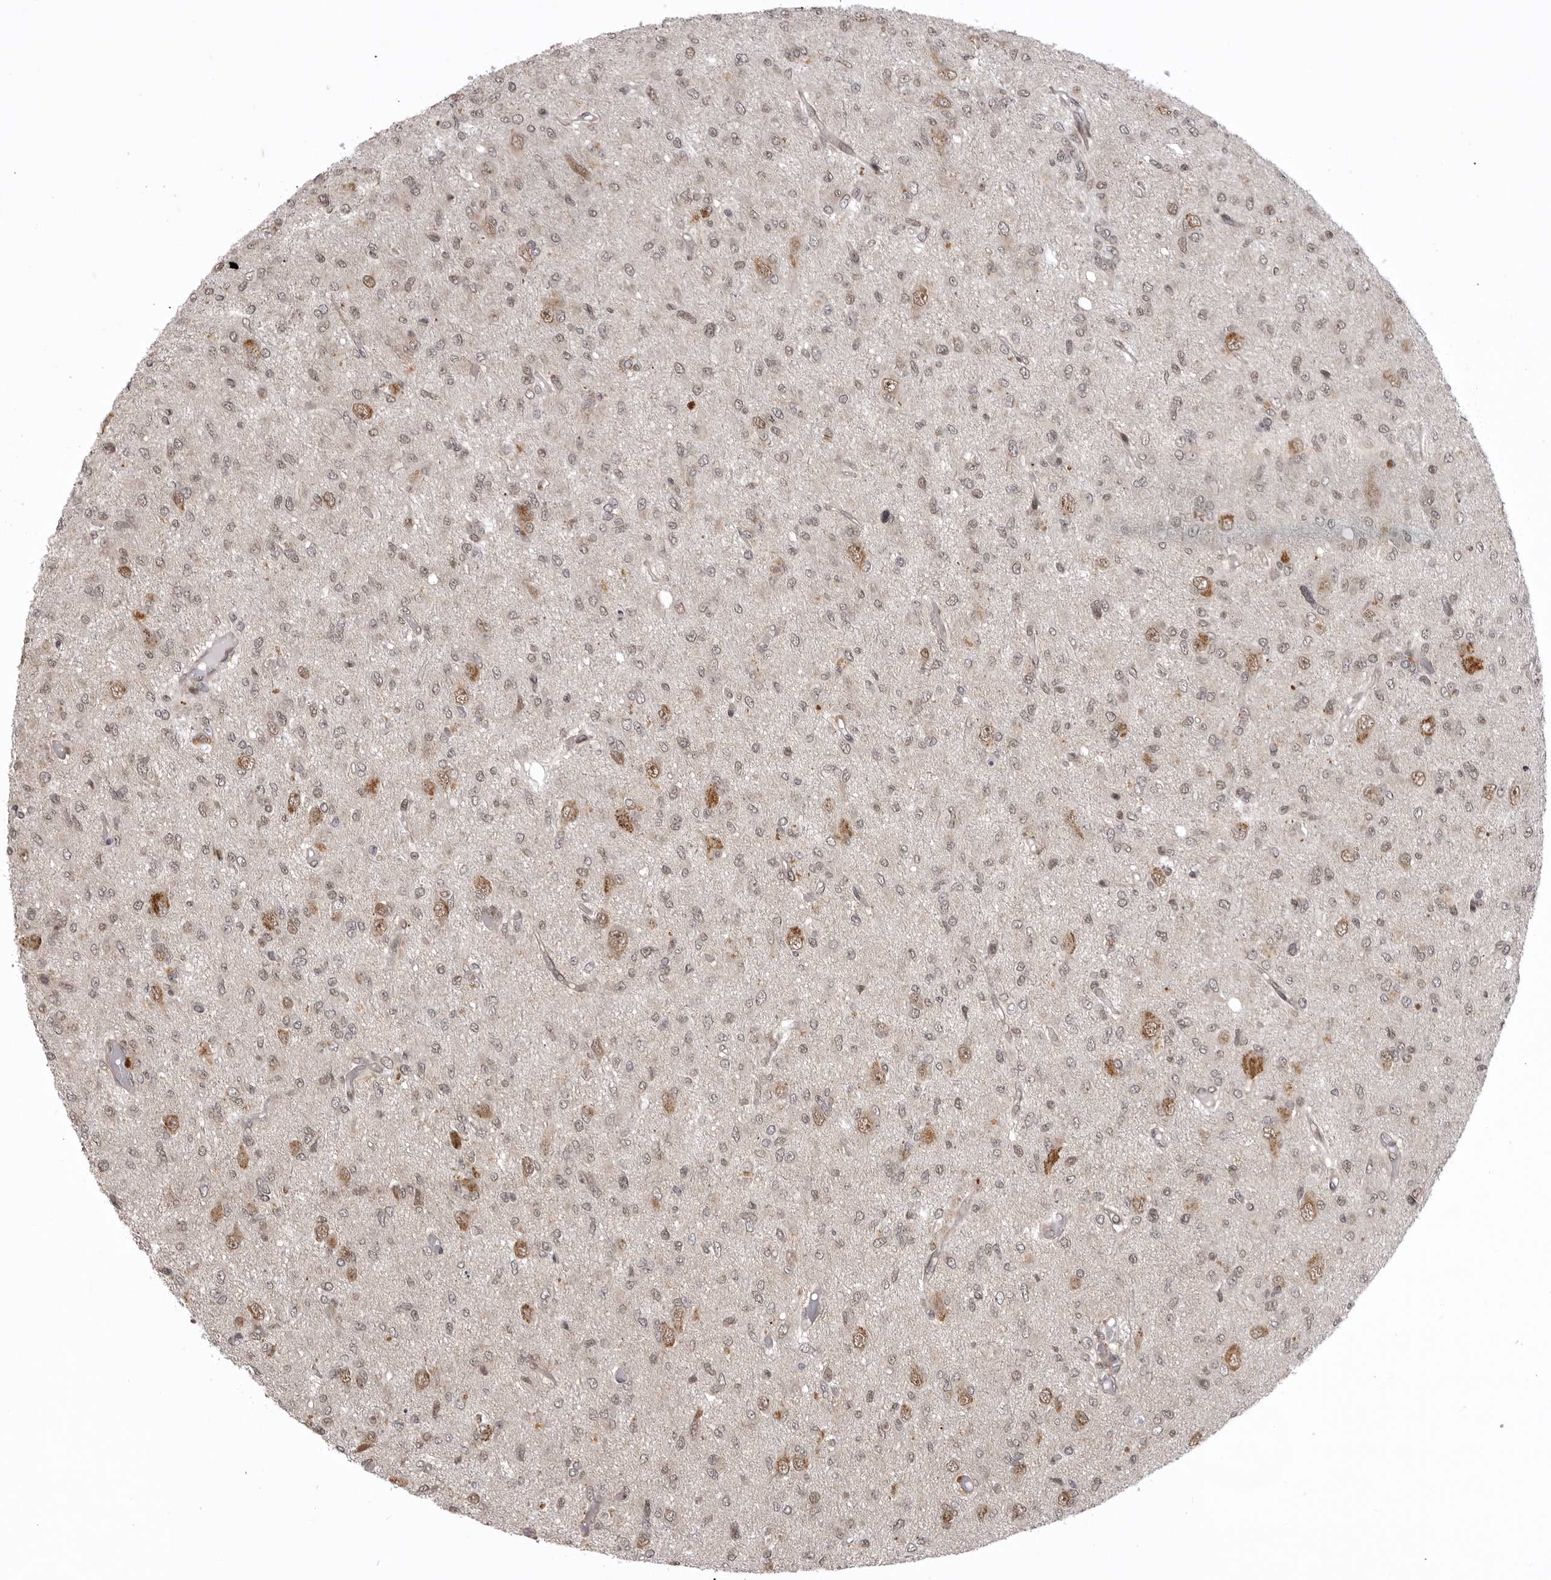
{"staining": {"intensity": "weak", "quantity": "<25%", "location": "nuclear"}, "tissue": "glioma", "cell_type": "Tumor cells", "image_type": "cancer", "snomed": [{"axis": "morphology", "description": "Glioma, malignant, High grade"}, {"axis": "topography", "description": "Brain"}], "caption": "This is an IHC micrograph of human glioma. There is no expression in tumor cells.", "gene": "C1orf109", "patient": {"sex": "female", "age": 59}}